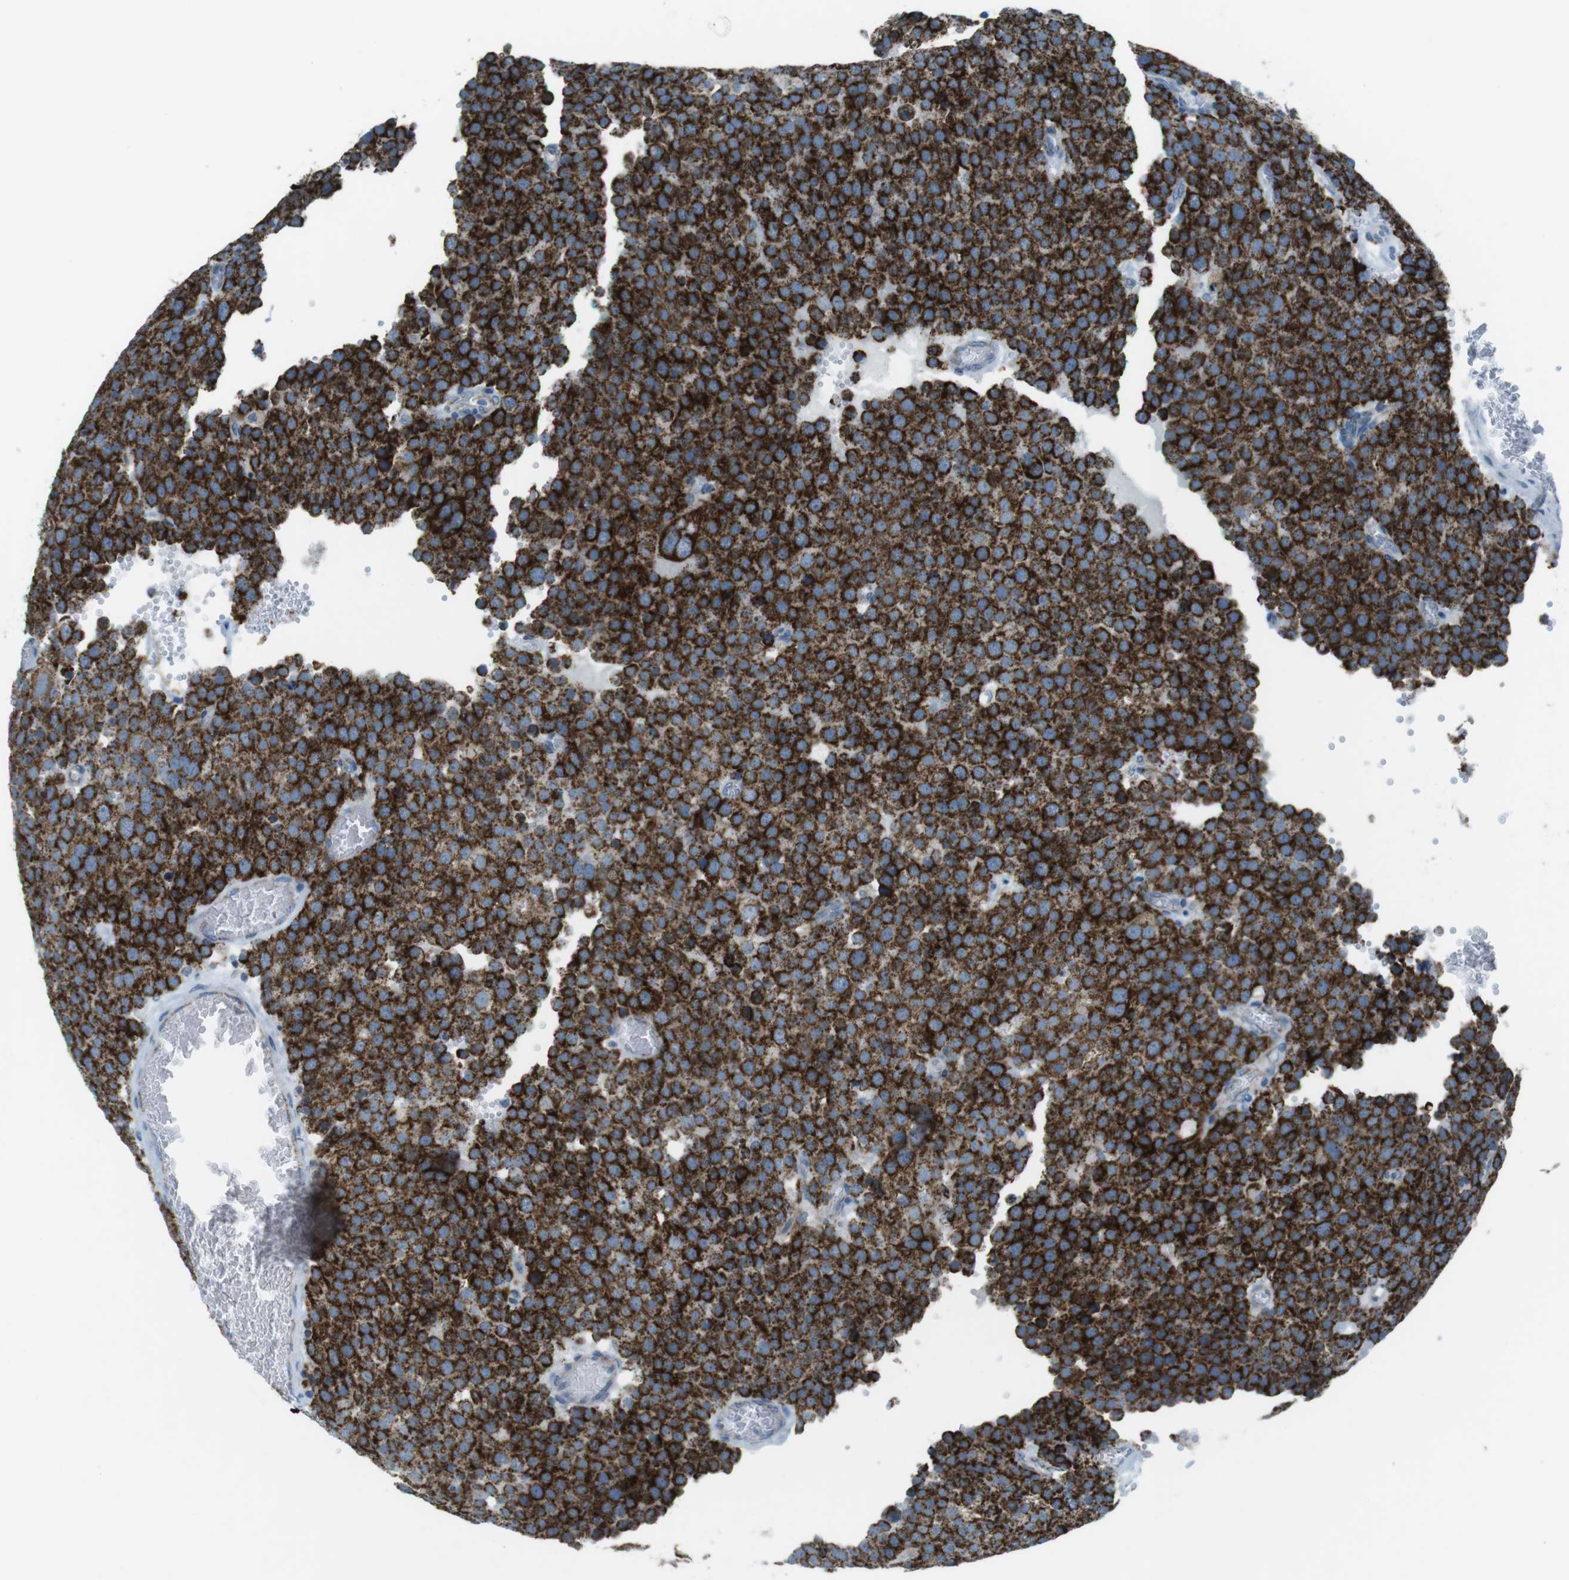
{"staining": {"intensity": "strong", "quantity": ">75%", "location": "cytoplasmic/membranous"}, "tissue": "testis cancer", "cell_type": "Tumor cells", "image_type": "cancer", "snomed": [{"axis": "morphology", "description": "Normal tissue, NOS"}, {"axis": "morphology", "description": "Seminoma, NOS"}, {"axis": "topography", "description": "Testis"}], "caption": "This histopathology image shows immunohistochemistry (IHC) staining of testis cancer, with high strong cytoplasmic/membranous positivity in approximately >75% of tumor cells.", "gene": "DNAJA3", "patient": {"sex": "male", "age": 71}}